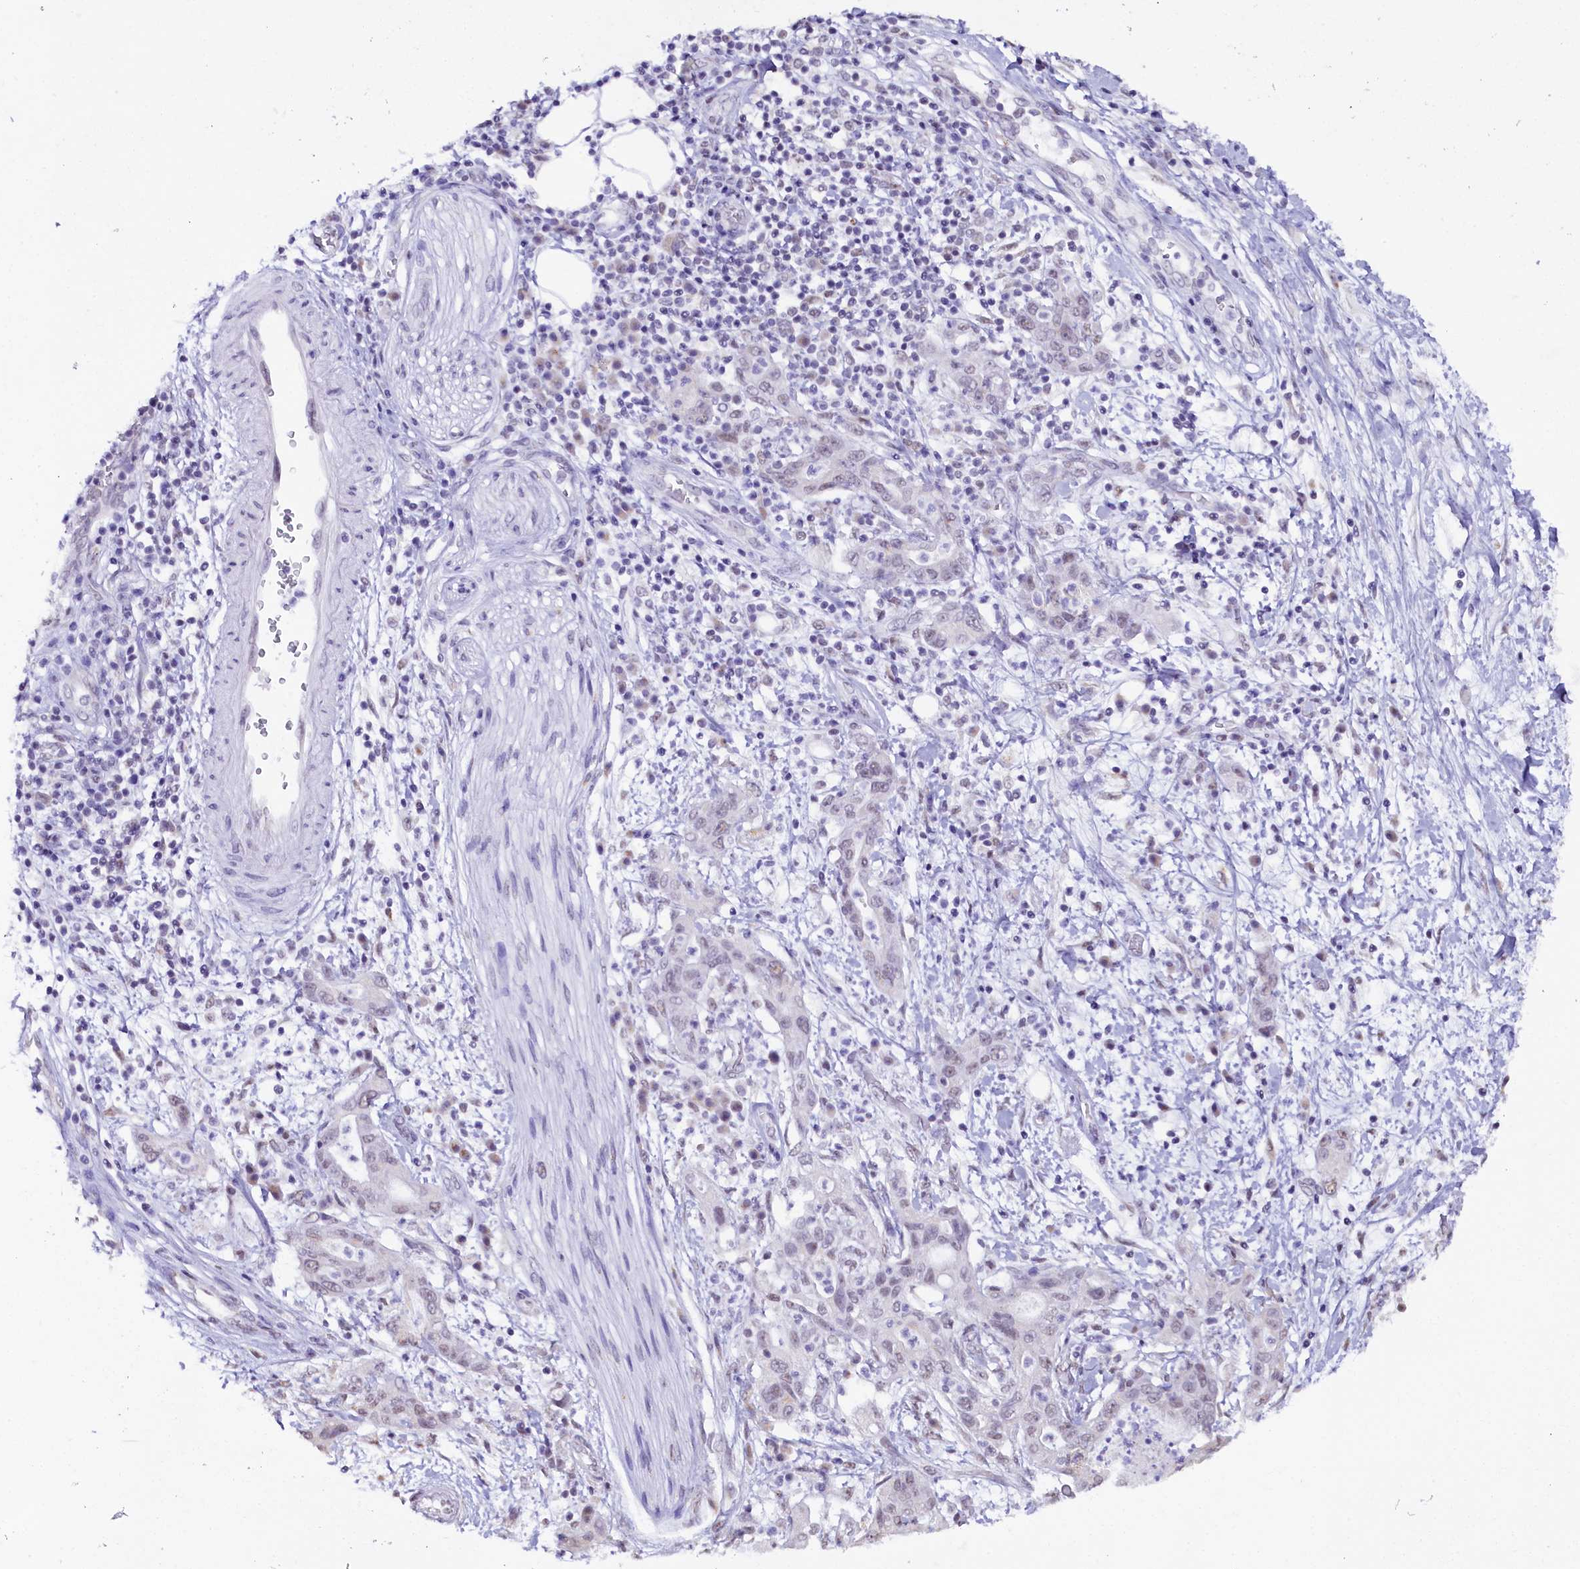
{"staining": {"intensity": "weak", "quantity": "<25%", "location": "nuclear"}, "tissue": "pancreatic cancer", "cell_type": "Tumor cells", "image_type": "cancer", "snomed": [{"axis": "morphology", "description": "Adenocarcinoma, NOS"}, {"axis": "topography", "description": "Pancreas"}], "caption": "Protein analysis of adenocarcinoma (pancreatic) exhibits no significant staining in tumor cells.", "gene": "NCBP1", "patient": {"sex": "female", "age": 73}}